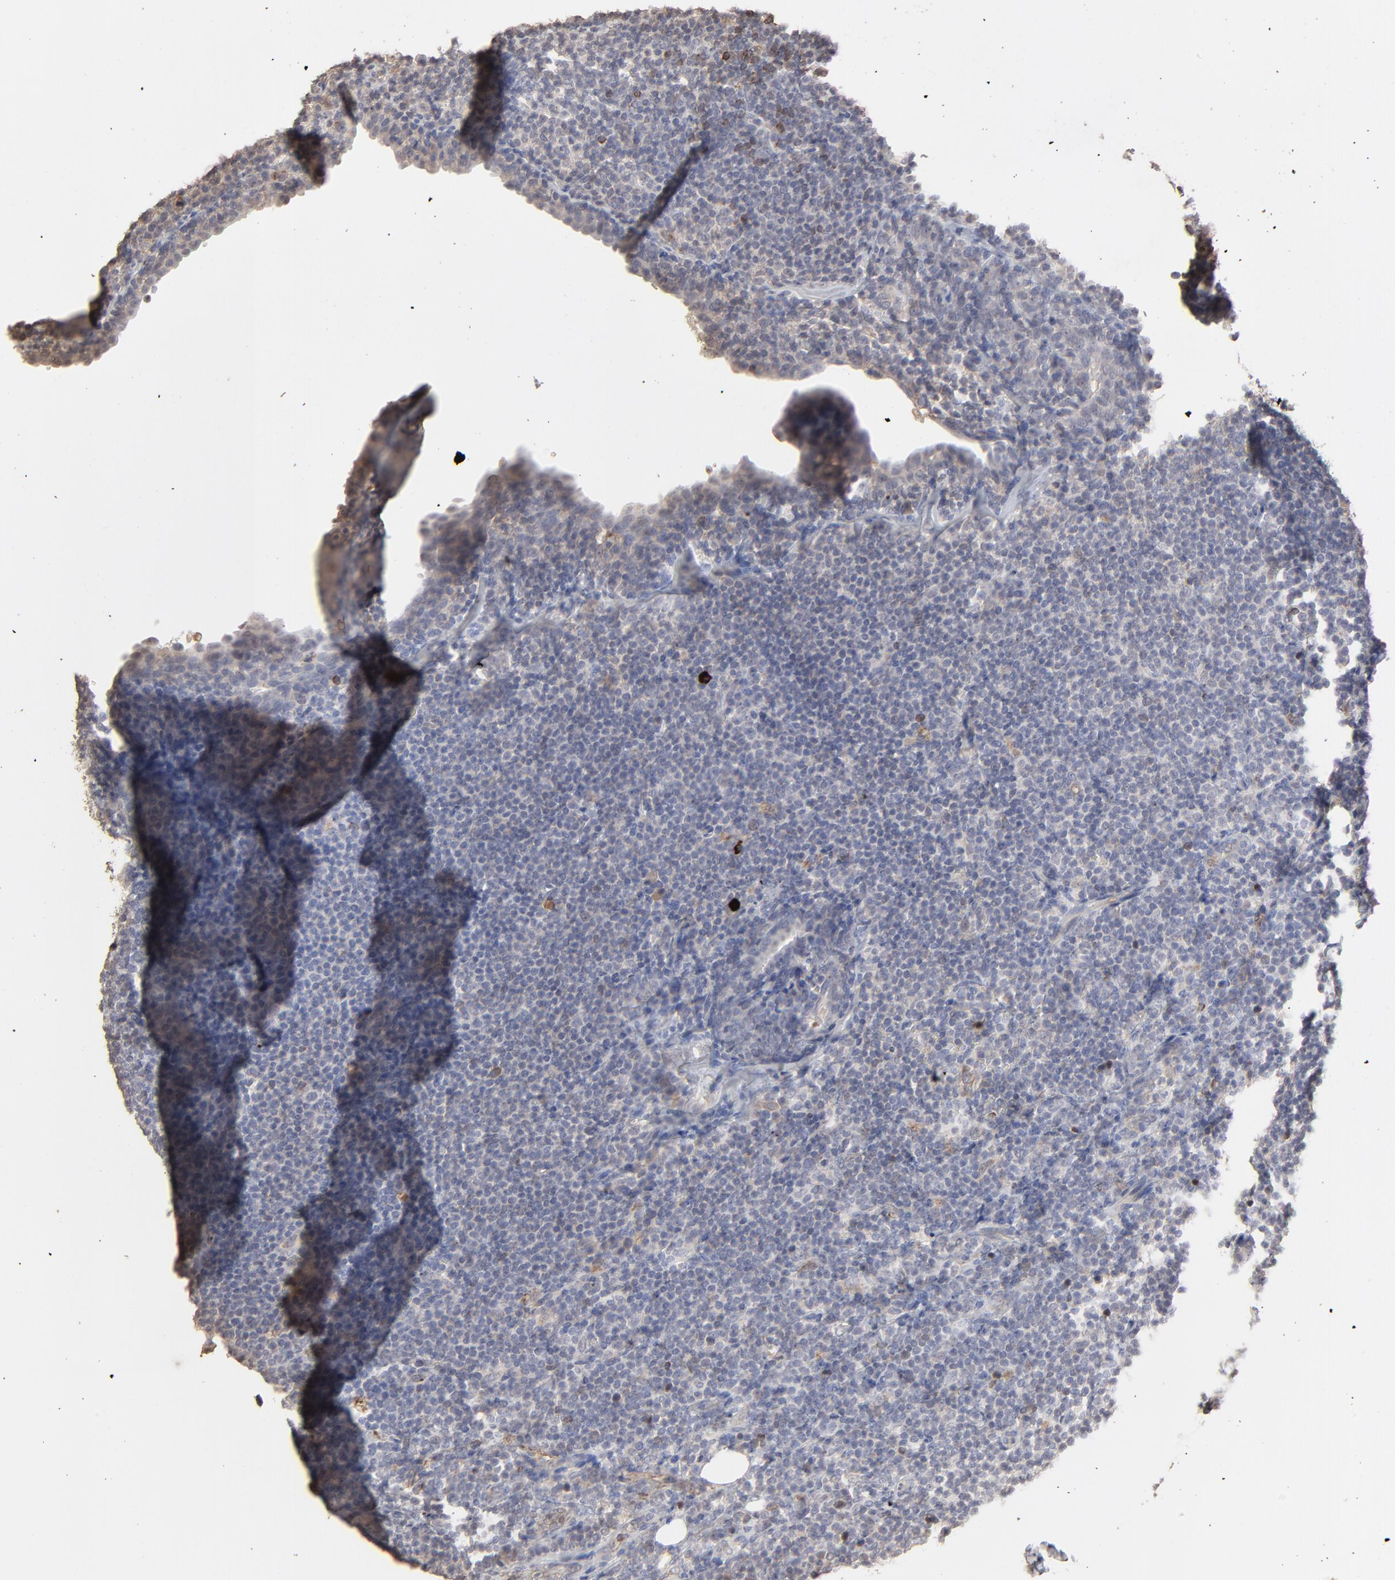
{"staining": {"intensity": "strong", "quantity": "25%-75%", "location": "cytoplasmic/membranous"}, "tissue": "lymph node", "cell_type": "Germinal center cells", "image_type": "normal", "snomed": [{"axis": "morphology", "description": "Normal tissue, NOS"}, {"axis": "morphology", "description": "Uncertain malignant potential"}, {"axis": "topography", "description": "Lymph node"}, {"axis": "topography", "description": "Salivary gland, NOS"}], "caption": "Germinal center cells exhibit high levels of strong cytoplasmic/membranous positivity in about 25%-75% of cells in unremarkable lymph node.", "gene": "VPREB3", "patient": {"sex": "female", "age": 51}}